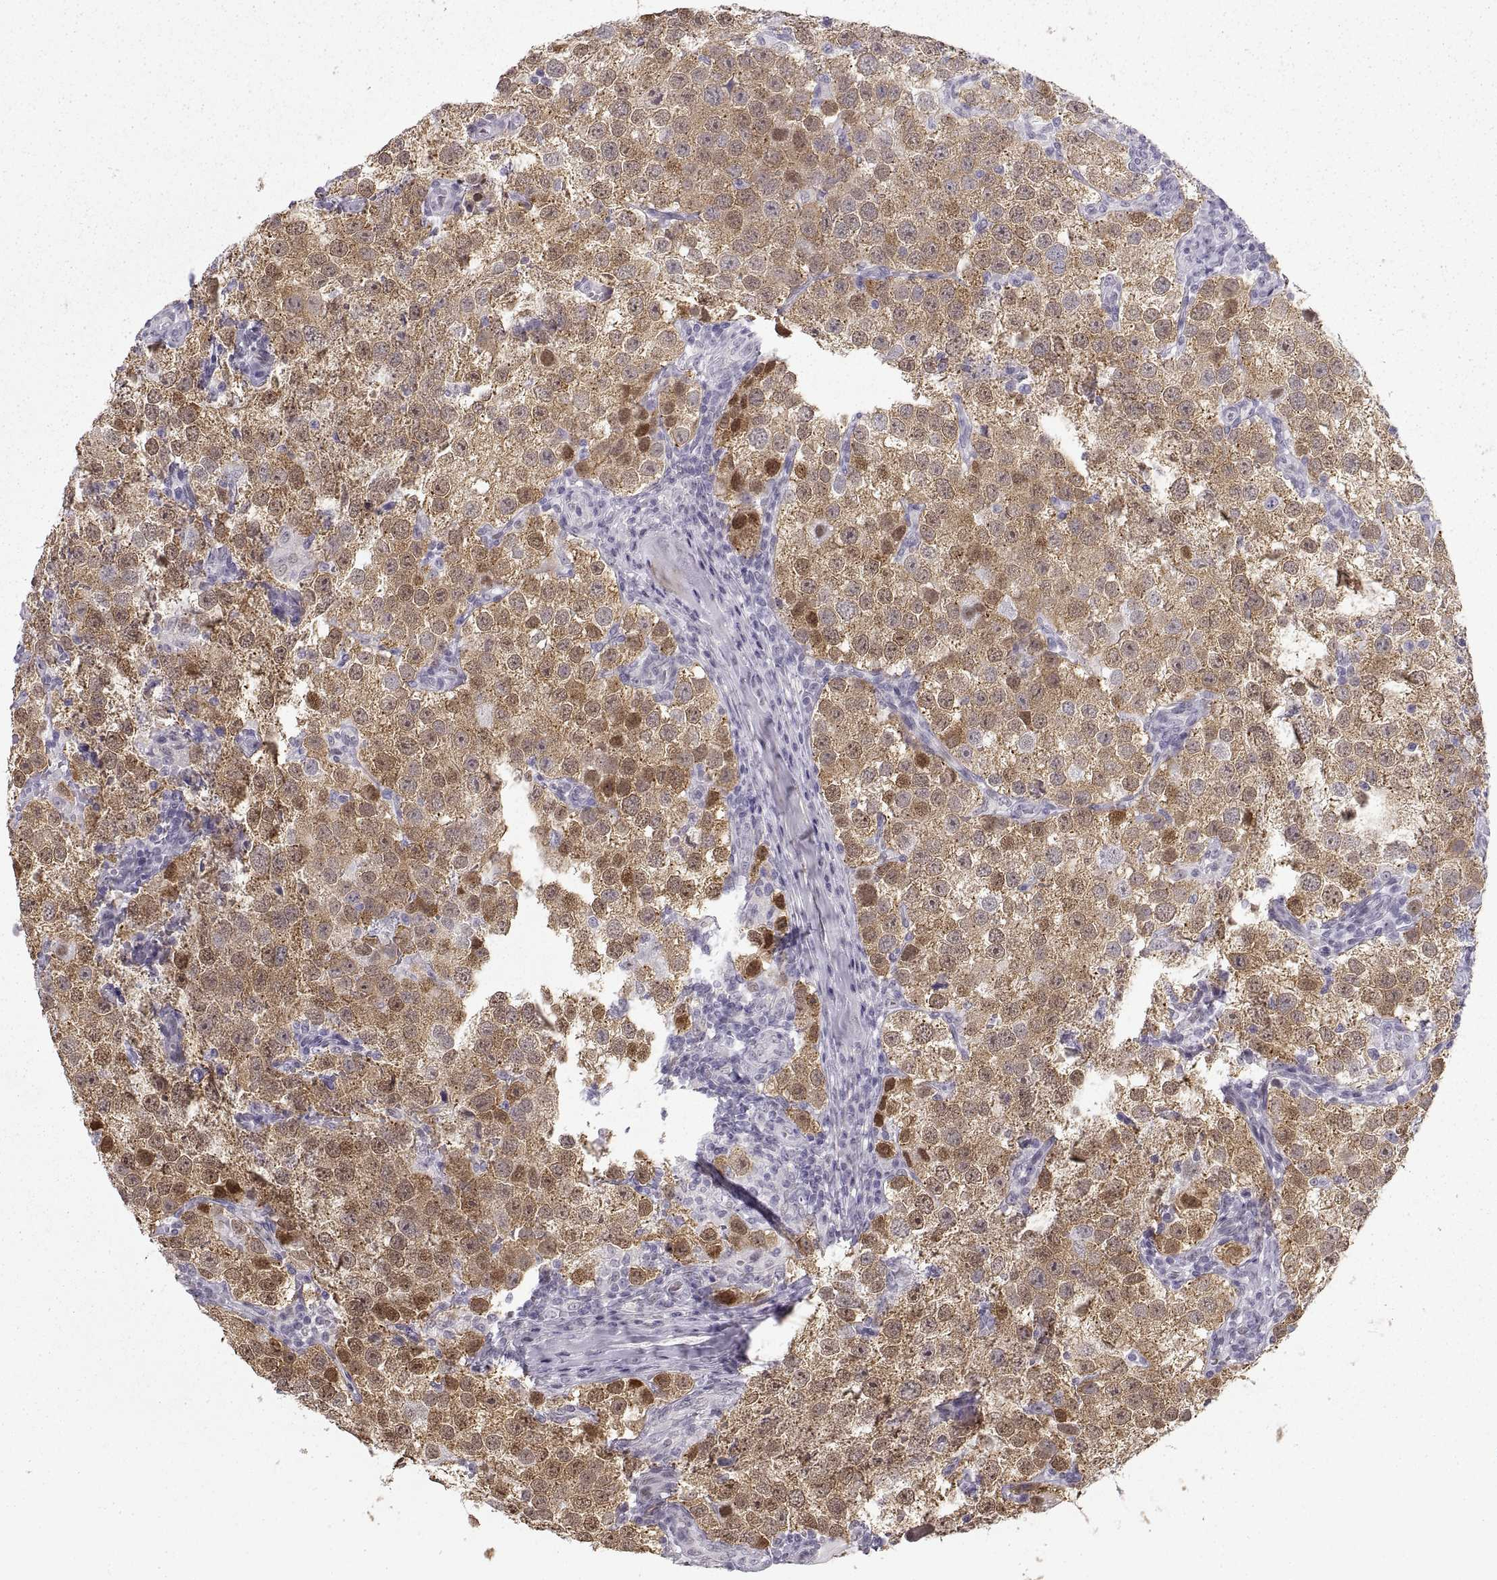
{"staining": {"intensity": "moderate", "quantity": ">75%", "location": "cytoplasmic/membranous,nuclear"}, "tissue": "testis cancer", "cell_type": "Tumor cells", "image_type": "cancer", "snomed": [{"axis": "morphology", "description": "Seminoma, NOS"}, {"axis": "topography", "description": "Testis"}], "caption": "Testis cancer tissue demonstrates moderate cytoplasmic/membranous and nuclear expression in approximately >75% of tumor cells, visualized by immunohistochemistry. The staining was performed using DAB to visualize the protein expression in brown, while the nuclei were stained in blue with hematoxylin (Magnification: 20x).", "gene": "NANOS3", "patient": {"sex": "male", "age": 37}}